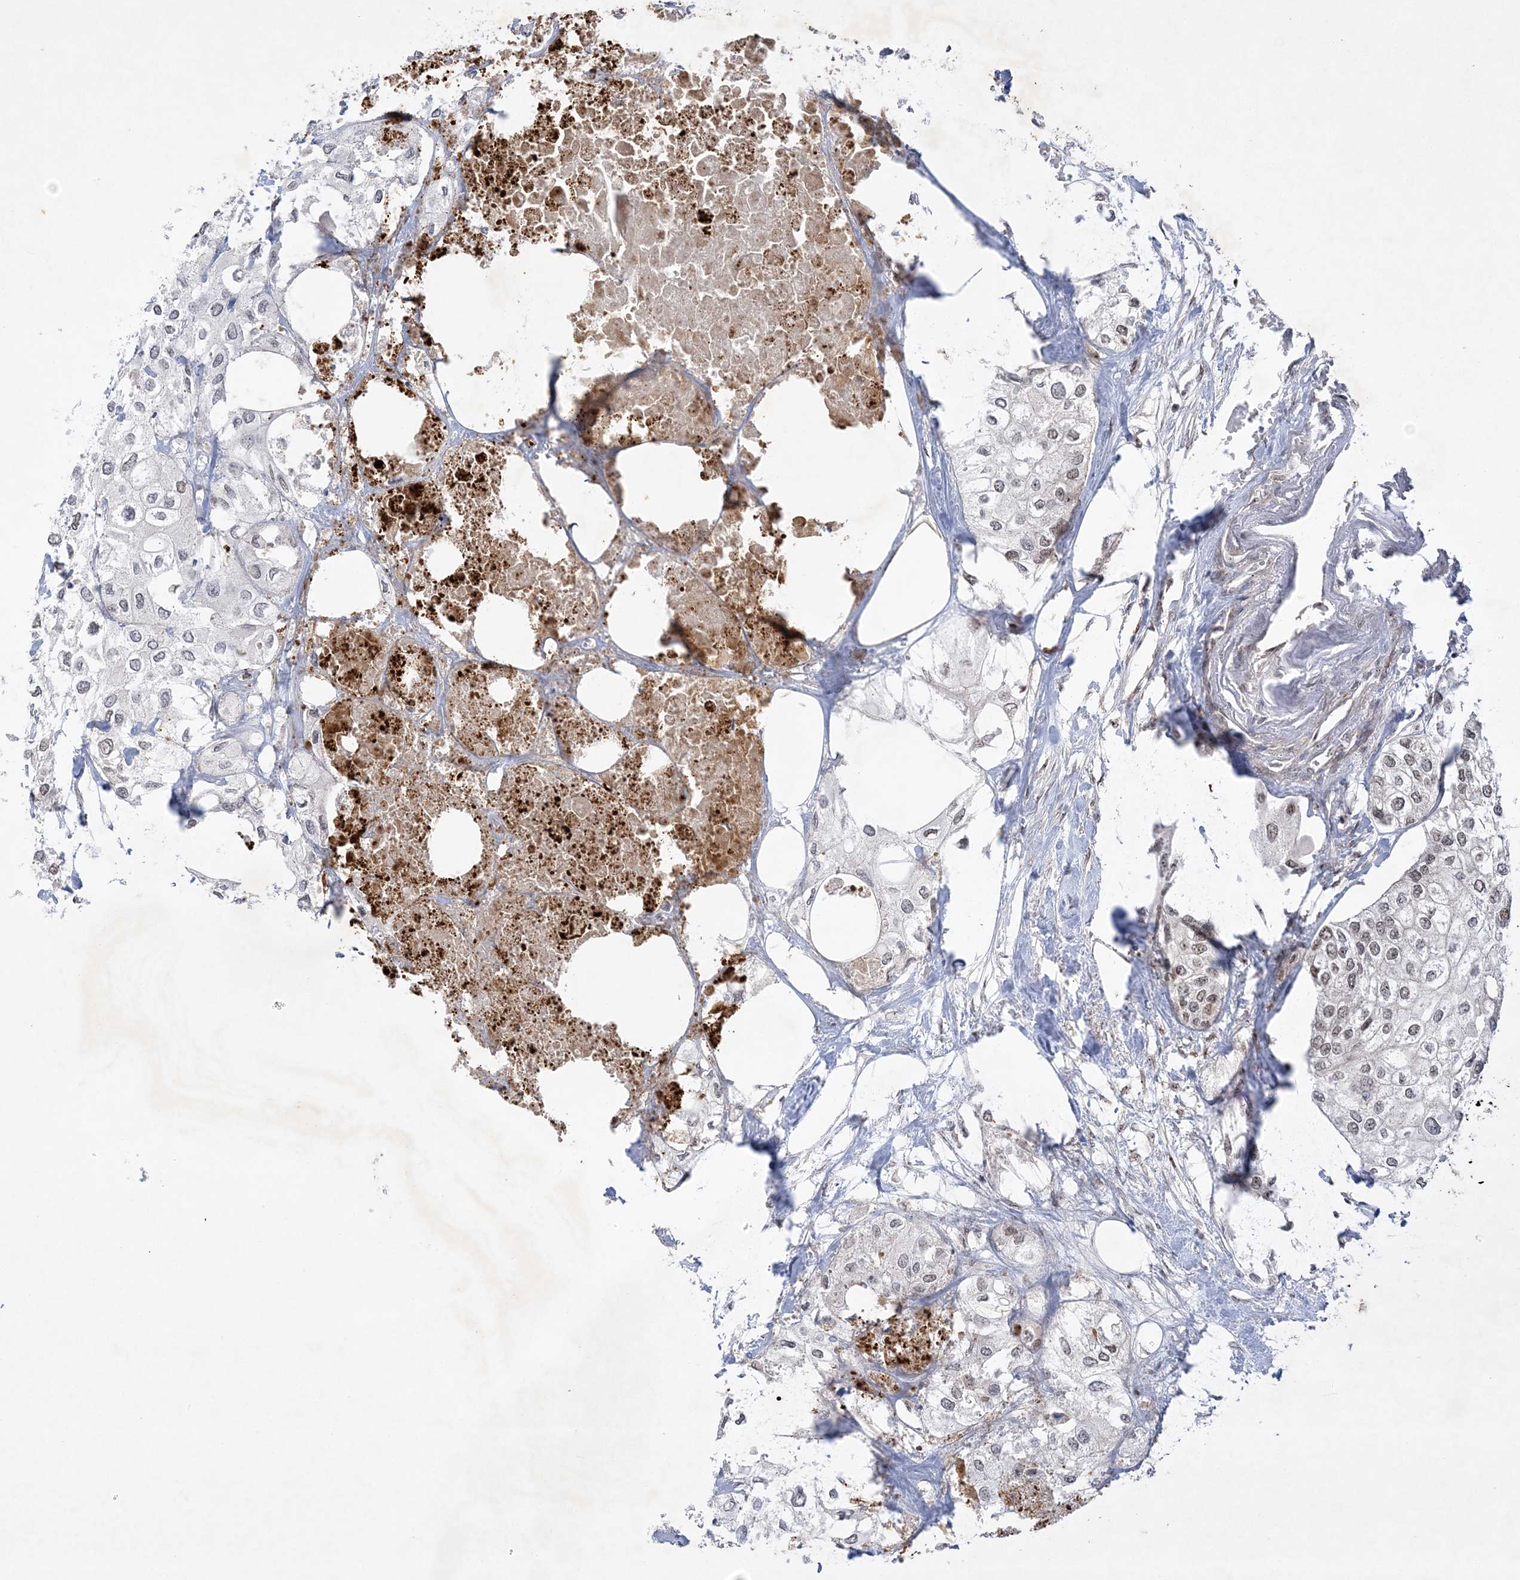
{"staining": {"intensity": "negative", "quantity": "none", "location": "none"}, "tissue": "urothelial cancer", "cell_type": "Tumor cells", "image_type": "cancer", "snomed": [{"axis": "morphology", "description": "Urothelial carcinoma, High grade"}, {"axis": "topography", "description": "Urinary bladder"}], "caption": "Histopathology image shows no protein staining in tumor cells of high-grade urothelial carcinoma tissue.", "gene": "NPM3", "patient": {"sex": "male", "age": 64}}